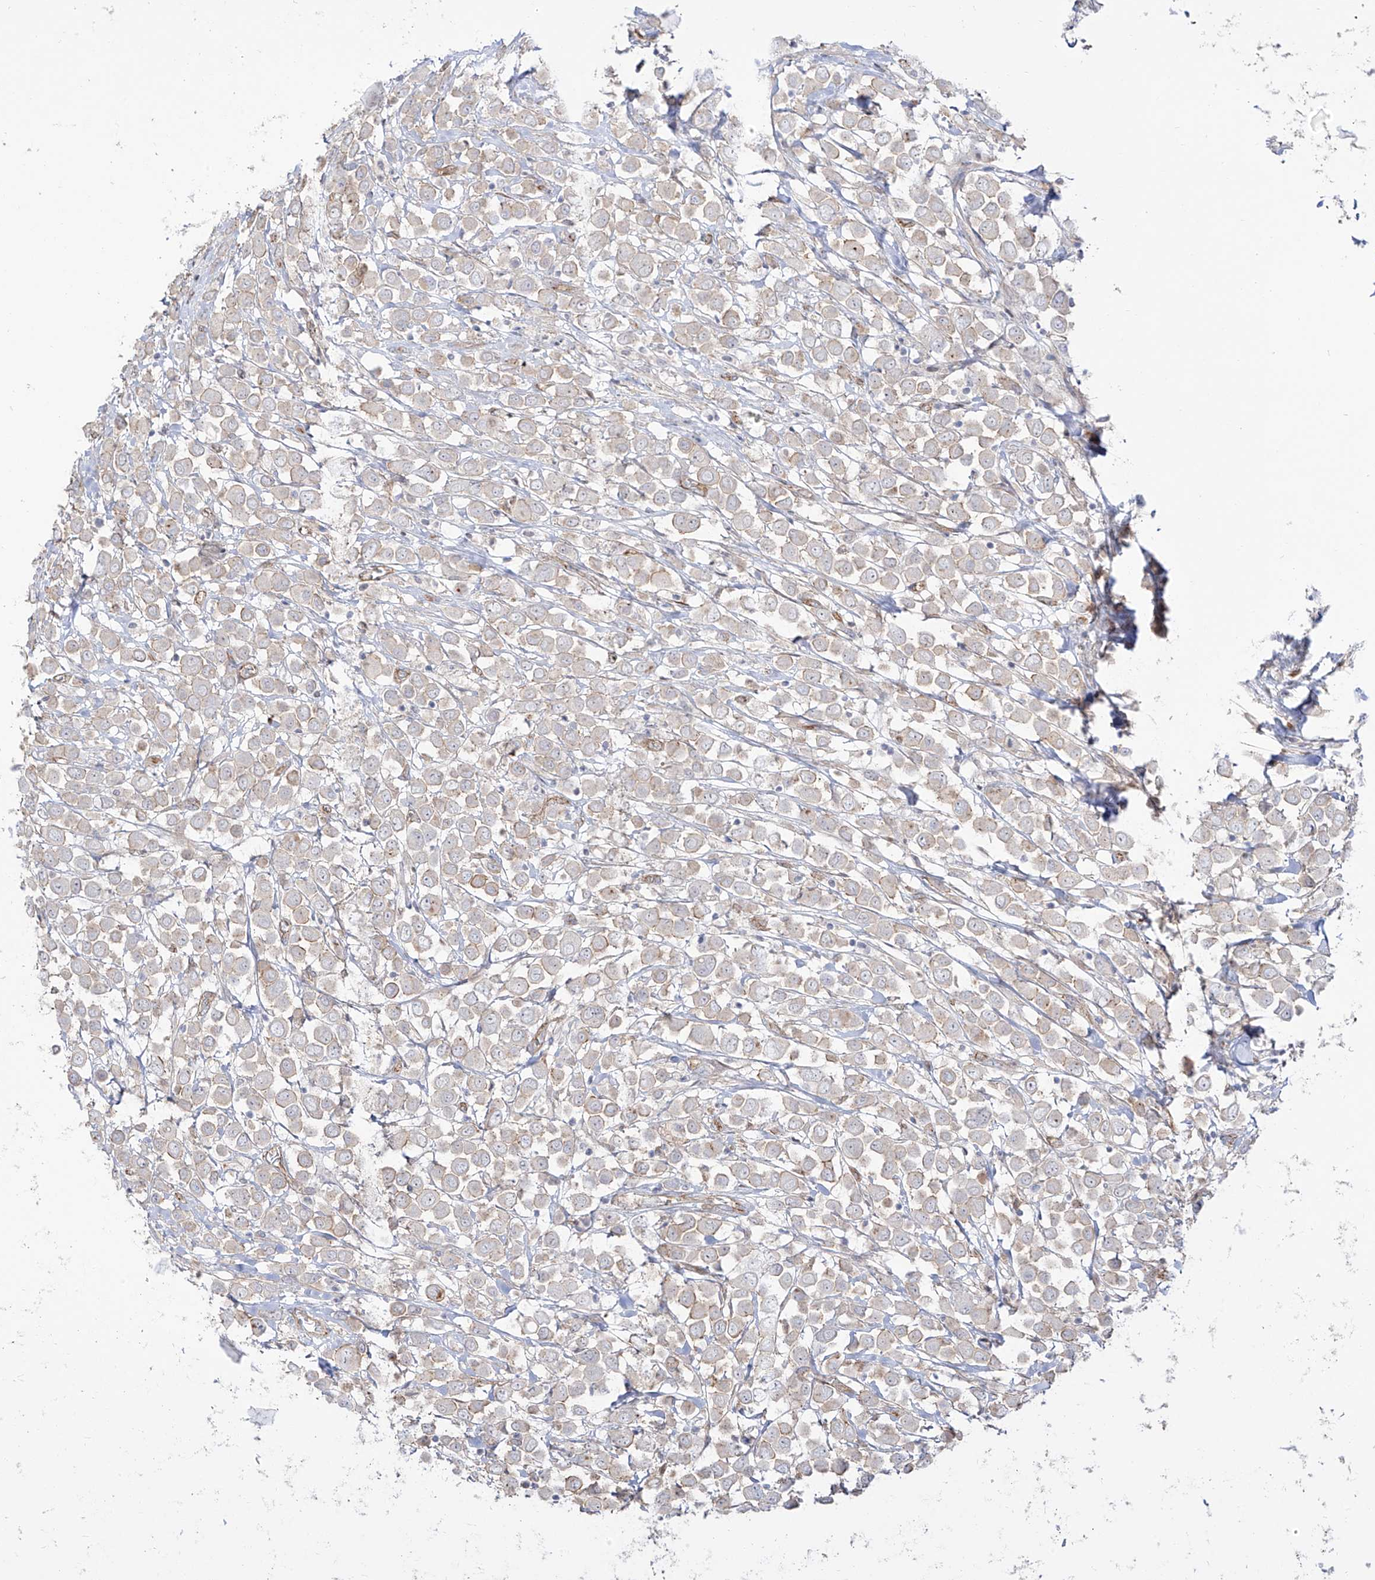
{"staining": {"intensity": "moderate", "quantity": "<25%", "location": "cytoplasmic/membranous"}, "tissue": "breast cancer", "cell_type": "Tumor cells", "image_type": "cancer", "snomed": [{"axis": "morphology", "description": "Duct carcinoma"}, {"axis": "topography", "description": "Breast"}], "caption": "The immunohistochemical stain highlights moderate cytoplasmic/membranous expression in tumor cells of breast cancer (invasive ductal carcinoma) tissue.", "gene": "ZNF180", "patient": {"sex": "female", "age": 61}}